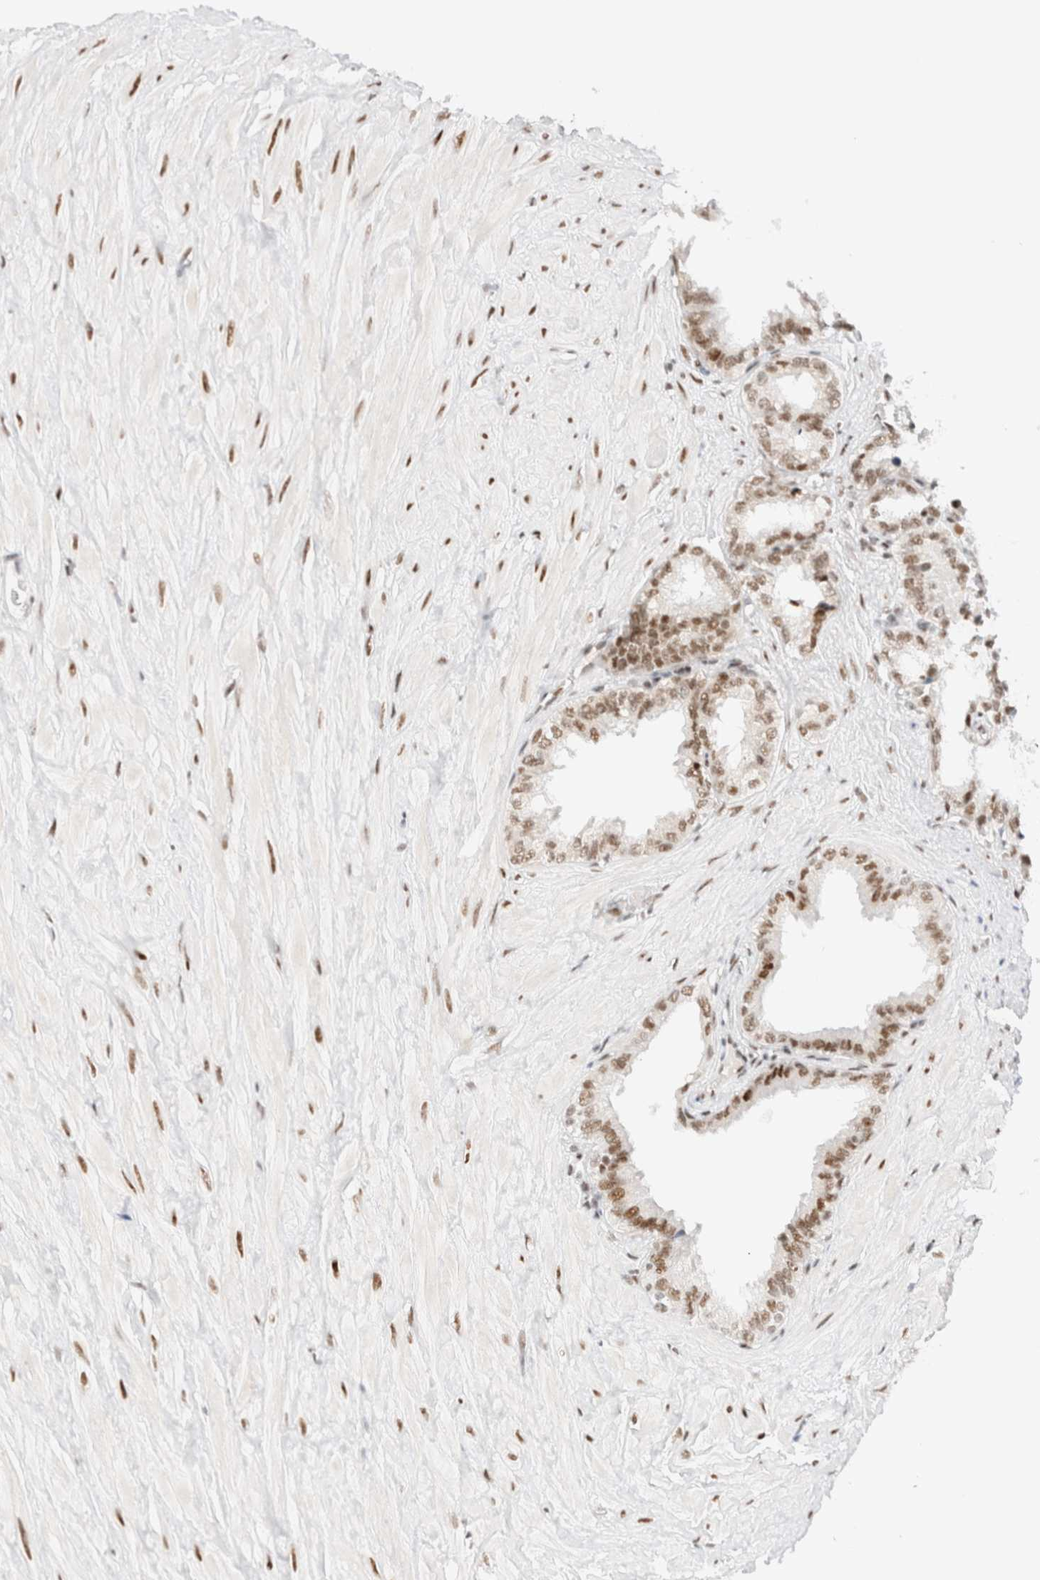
{"staining": {"intensity": "moderate", "quantity": ">75%", "location": "nuclear"}, "tissue": "seminal vesicle", "cell_type": "Glandular cells", "image_type": "normal", "snomed": [{"axis": "morphology", "description": "Normal tissue, NOS"}, {"axis": "topography", "description": "Seminal veicle"}], "caption": "This photomicrograph reveals IHC staining of benign seminal vesicle, with medium moderate nuclear expression in about >75% of glandular cells.", "gene": "ZNF282", "patient": {"sex": "male", "age": 64}}